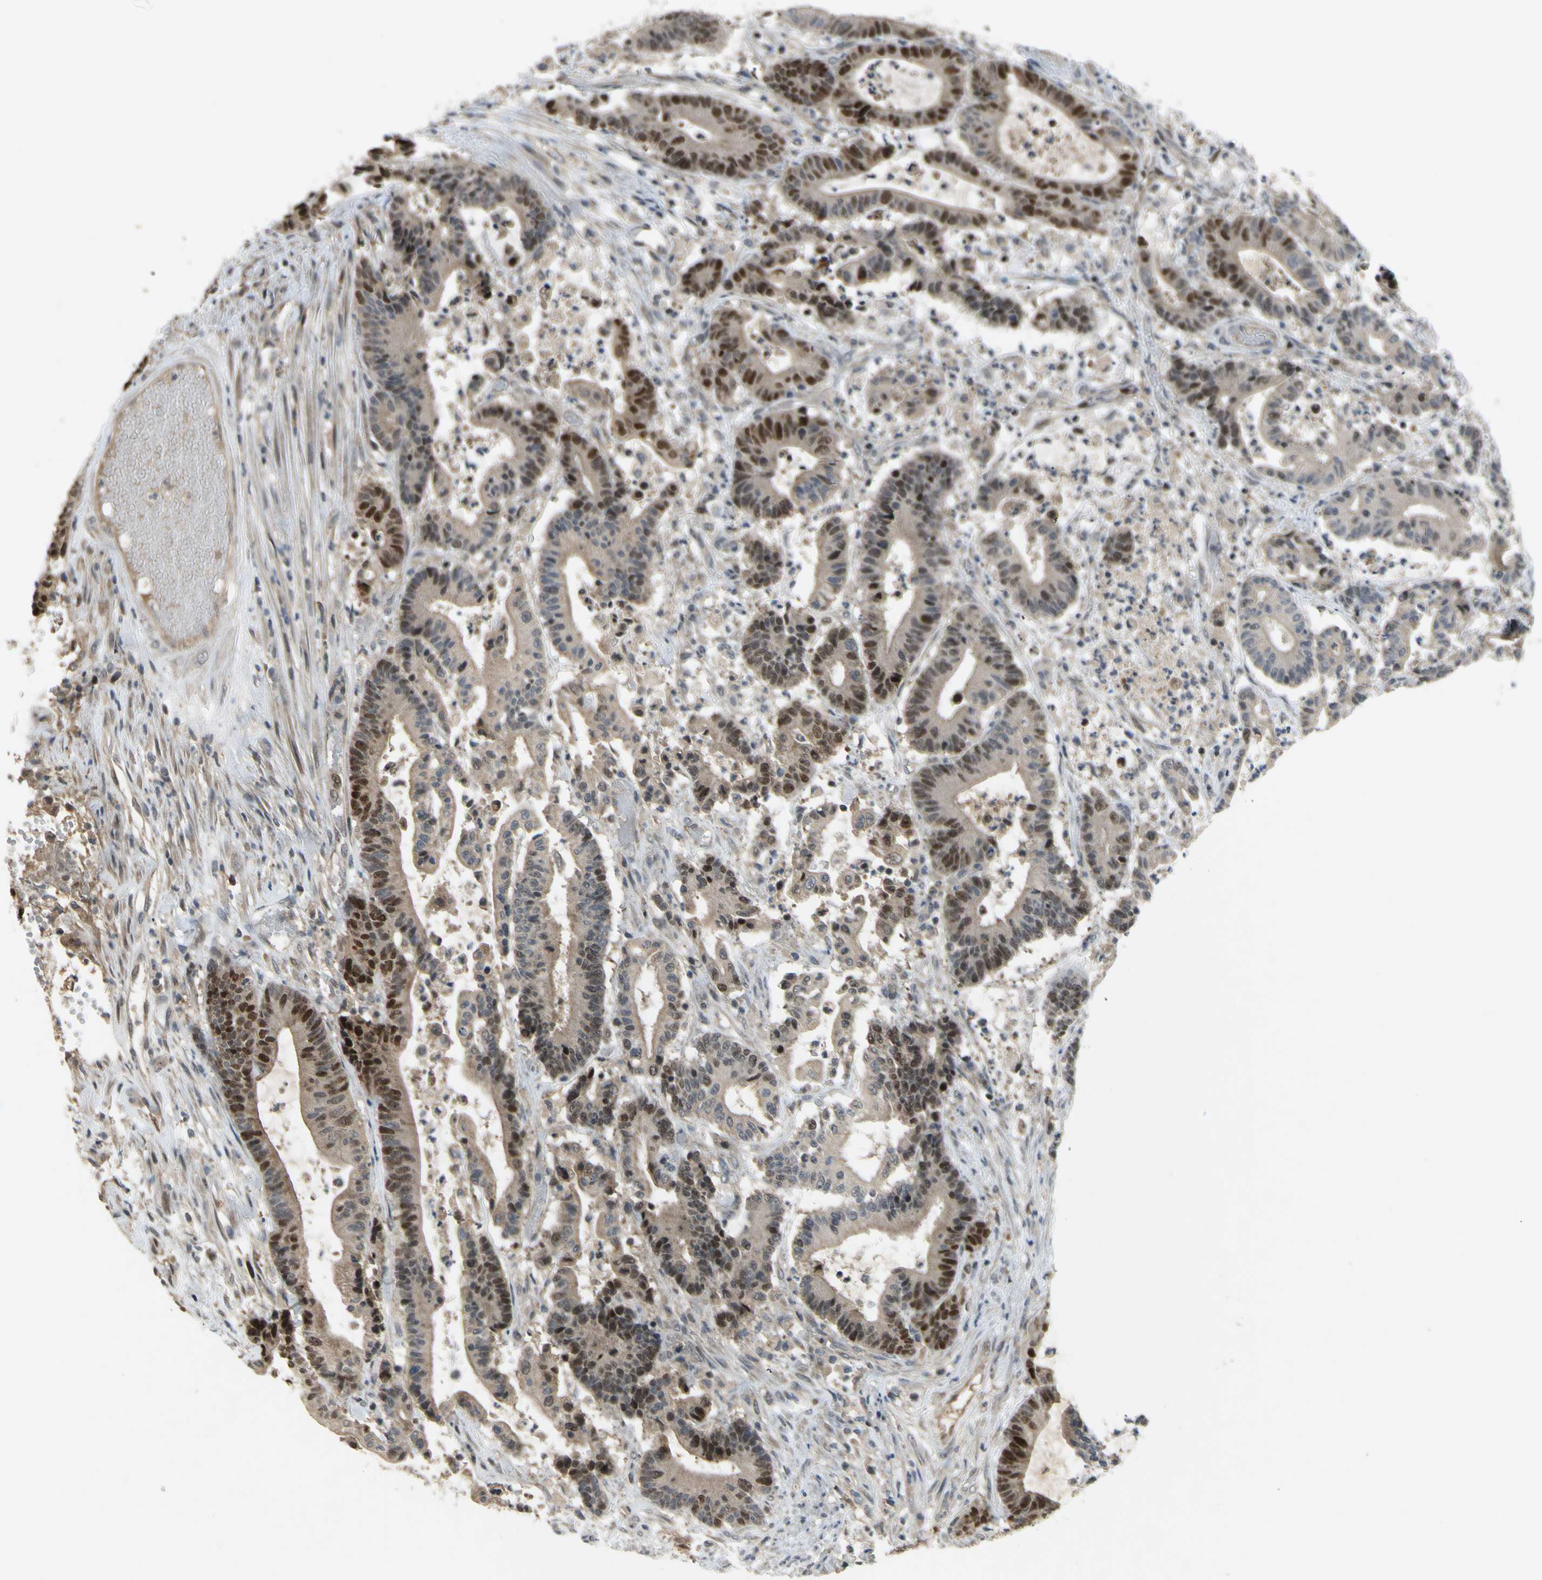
{"staining": {"intensity": "strong", "quantity": "25%-75%", "location": "nuclear"}, "tissue": "colorectal cancer", "cell_type": "Tumor cells", "image_type": "cancer", "snomed": [{"axis": "morphology", "description": "Adenocarcinoma, NOS"}, {"axis": "topography", "description": "Colon"}], "caption": "This micrograph demonstrates colorectal cancer (adenocarcinoma) stained with immunohistochemistry (IHC) to label a protein in brown. The nuclear of tumor cells show strong positivity for the protein. Nuclei are counter-stained blue.", "gene": "RAD18", "patient": {"sex": "female", "age": 84}}